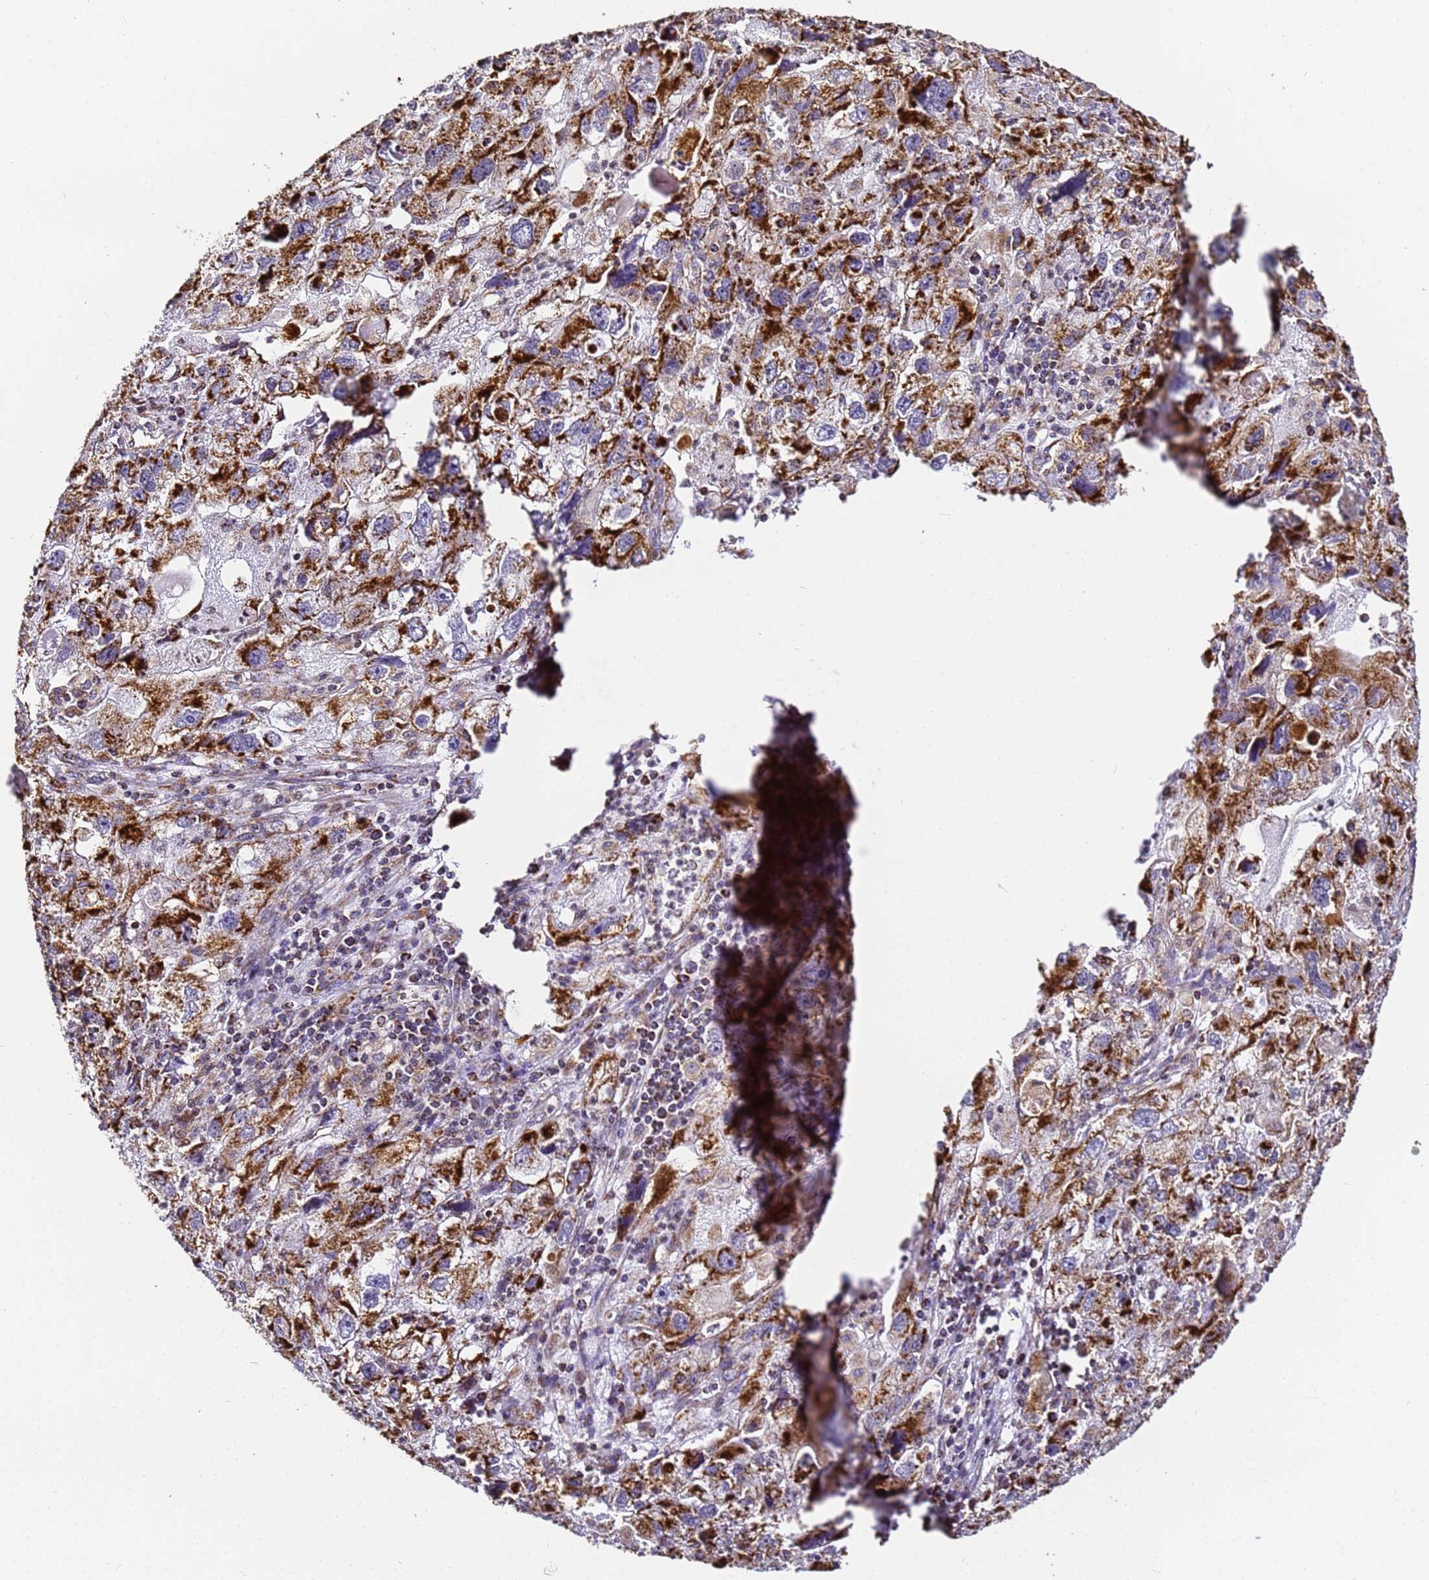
{"staining": {"intensity": "strong", "quantity": ">75%", "location": "cytoplasmic/membranous"}, "tissue": "endometrial cancer", "cell_type": "Tumor cells", "image_type": "cancer", "snomed": [{"axis": "morphology", "description": "Adenocarcinoma, NOS"}, {"axis": "topography", "description": "Endometrium"}], "caption": "Endometrial adenocarcinoma stained with DAB (3,3'-diaminobenzidine) immunohistochemistry (IHC) demonstrates high levels of strong cytoplasmic/membranous positivity in approximately >75% of tumor cells. The protein of interest is stained brown, and the nuclei are stained in blue (DAB IHC with brightfield microscopy, high magnification).", "gene": "HSPE1", "patient": {"sex": "female", "age": 49}}